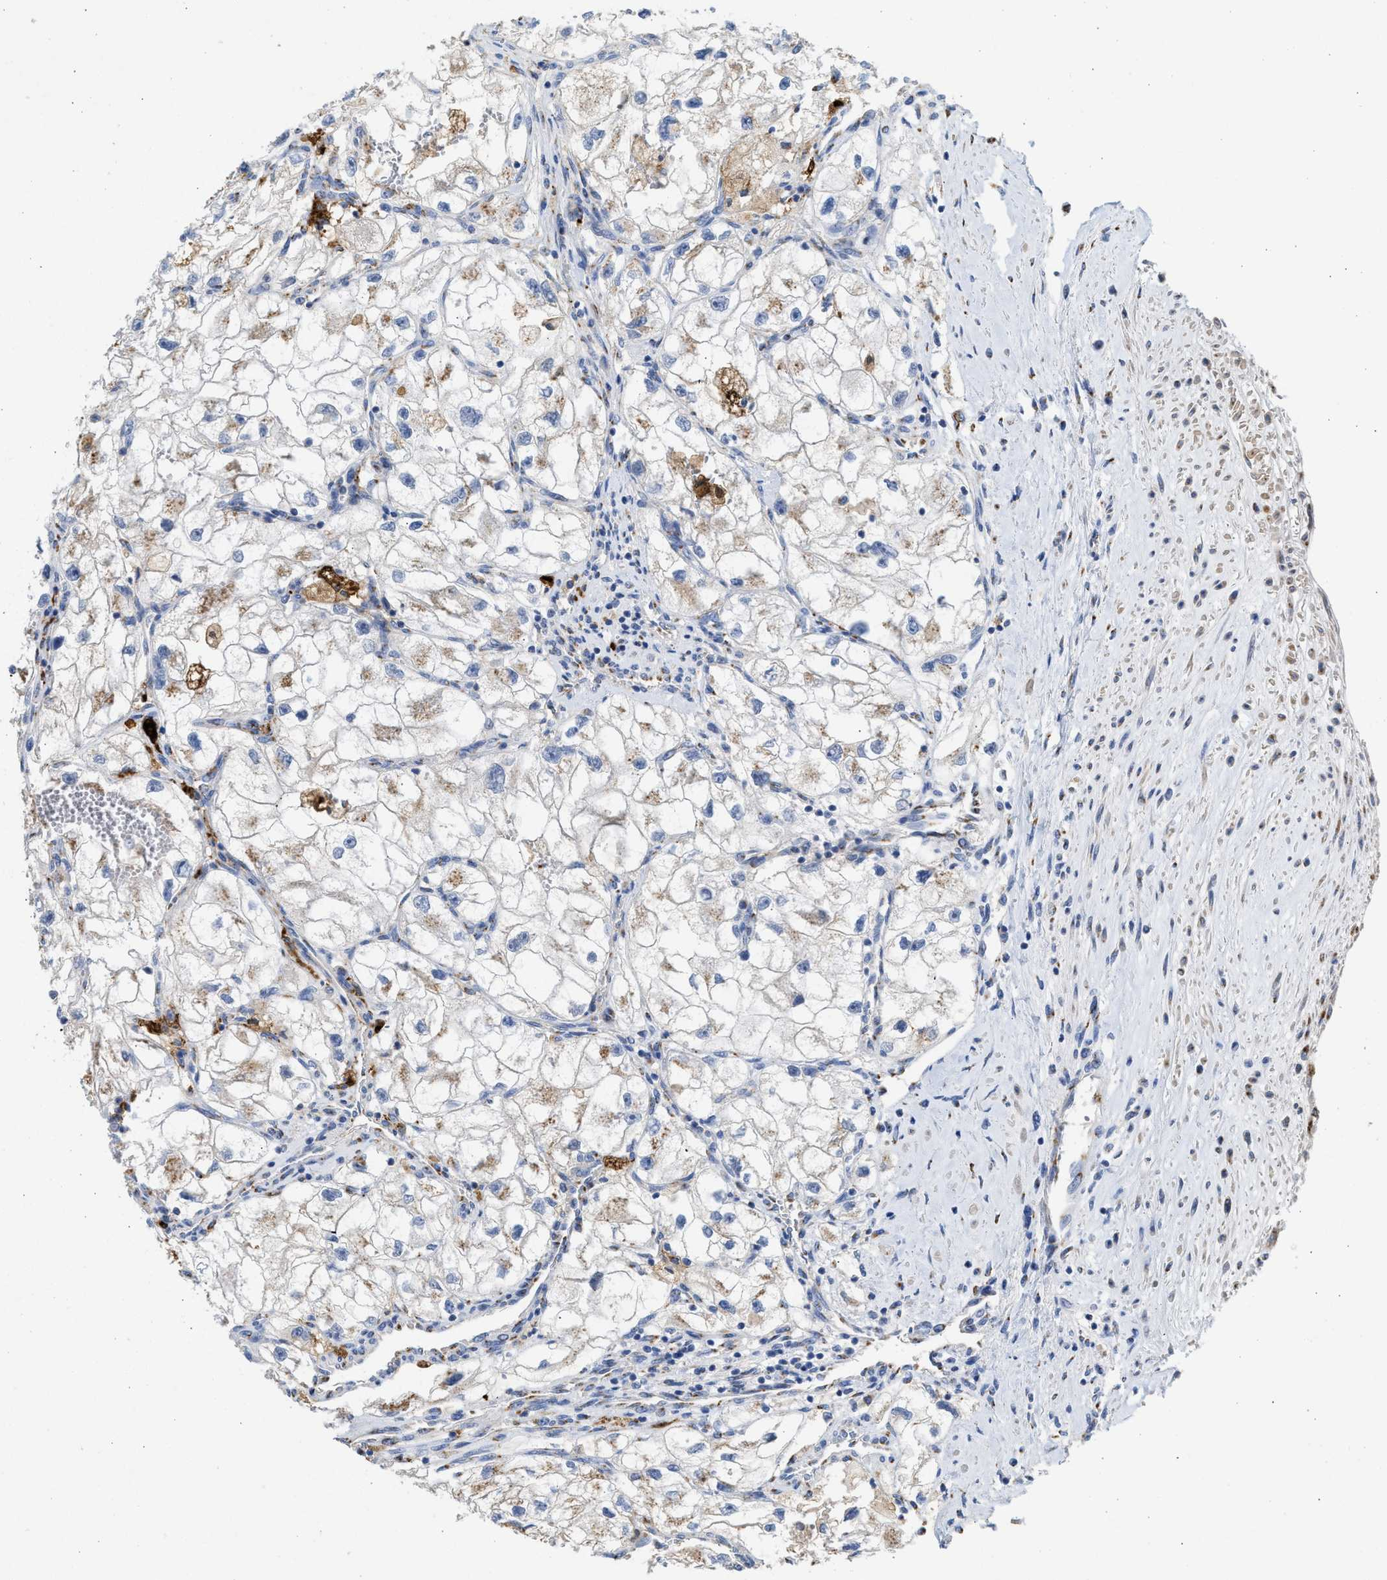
{"staining": {"intensity": "moderate", "quantity": "<25%", "location": "cytoplasmic/membranous"}, "tissue": "renal cancer", "cell_type": "Tumor cells", "image_type": "cancer", "snomed": [{"axis": "morphology", "description": "Adenocarcinoma, NOS"}, {"axis": "topography", "description": "Kidney"}], "caption": "Immunohistochemistry (IHC) (DAB) staining of human renal cancer reveals moderate cytoplasmic/membranous protein expression in about <25% of tumor cells. (DAB (3,3'-diaminobenzidine) IHC, brown staining for protein, blue staining for nuclei).", "gene": "IPO8", "patient": {"sex": "female", "age": 70}}